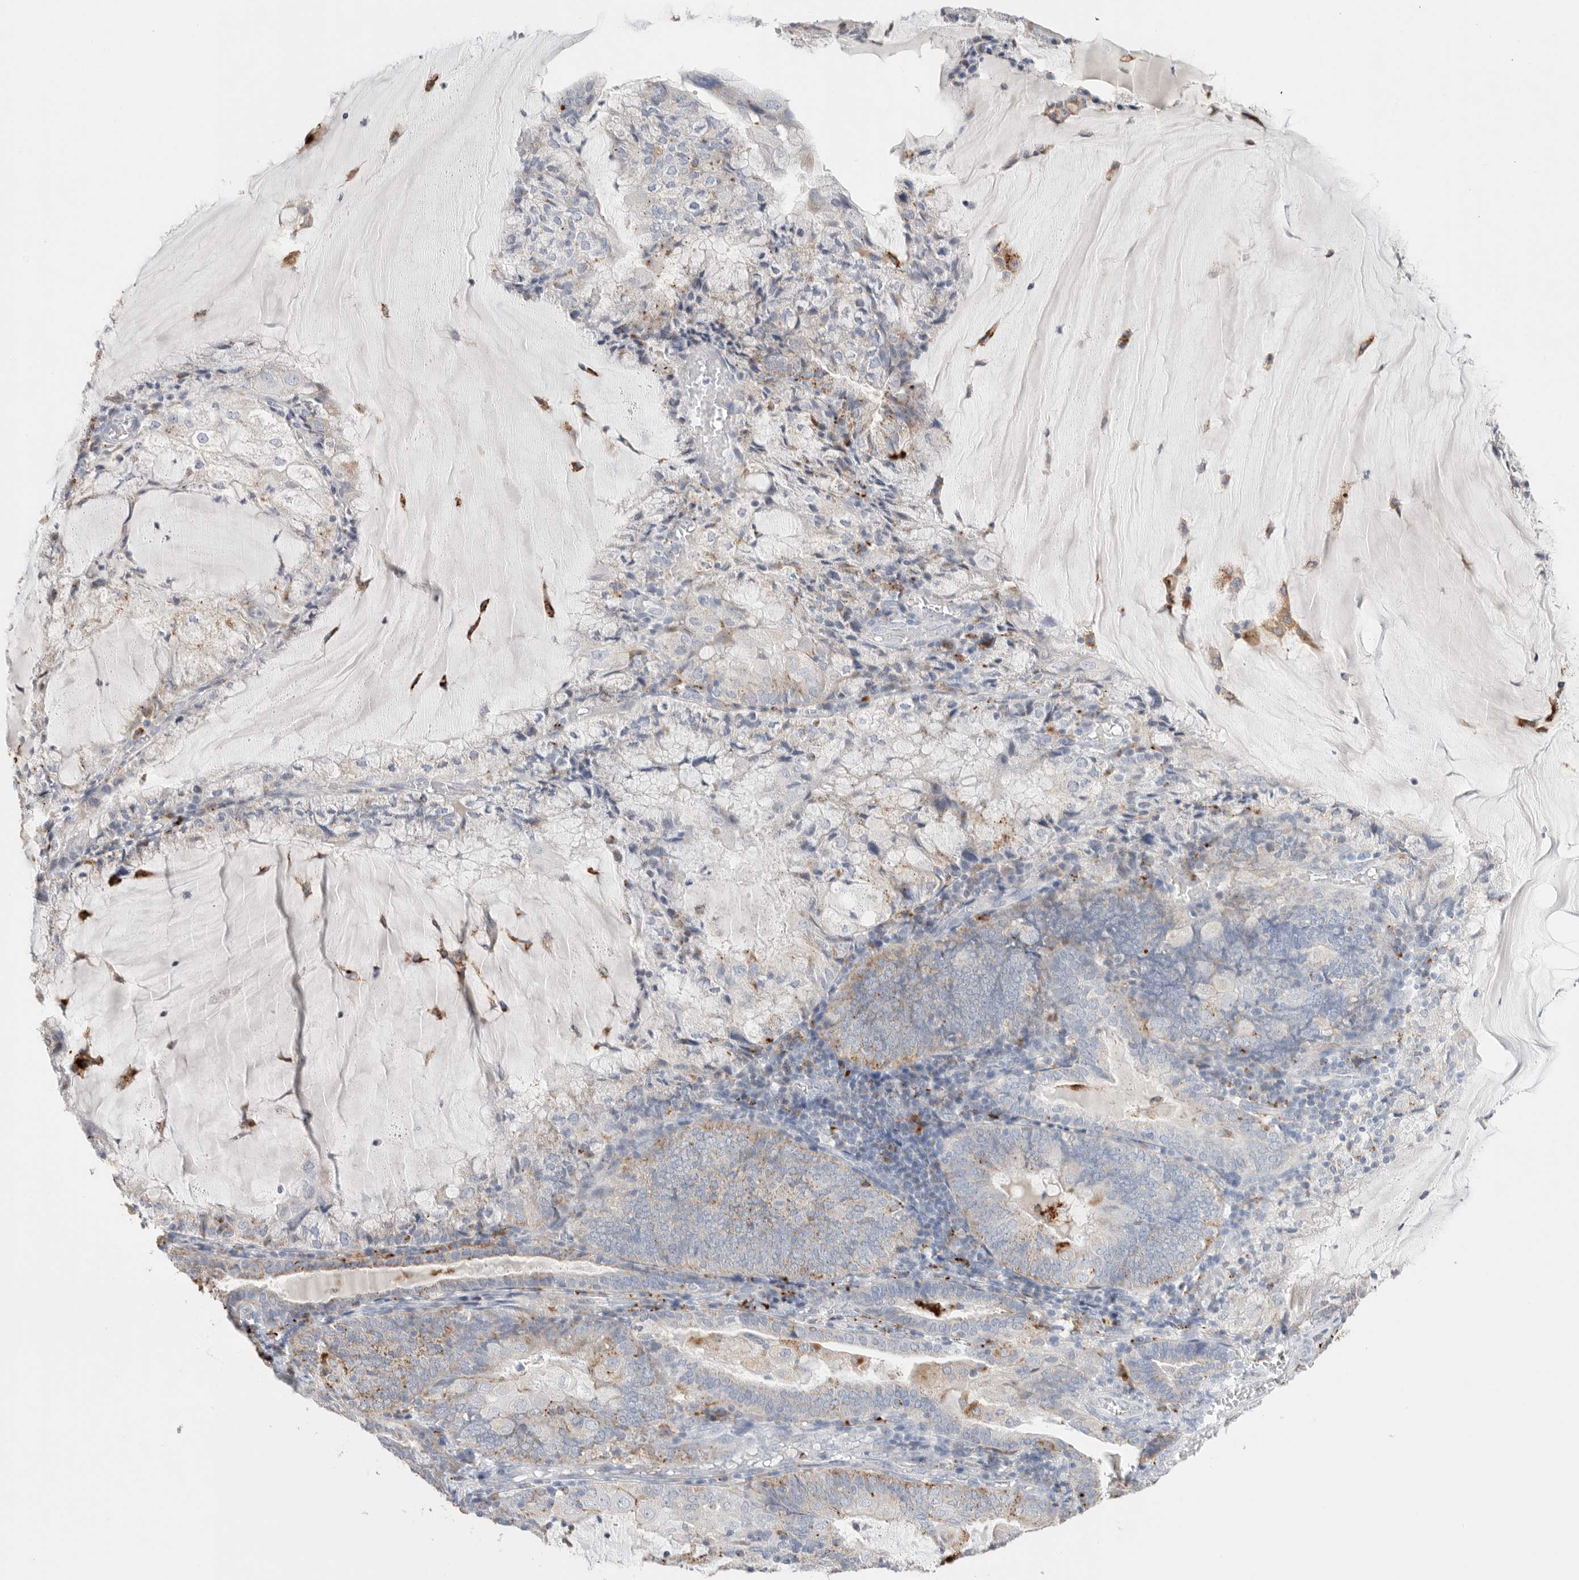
{"staining": {"intensity": "weak", "quantity": "25%-75%", "location": "cytoplasmic/membranous"}, "tissue": "endometrial cancer", "cell_type": "Tumor cells", "image_type": "cancer", "snomed": [{"axis": "morphology", "description": "Adenocarcinoma, NOS"}, {"axis": "topography", "description": "Endometrium"}], "caption": "Weak cytoplasmic/membranous protein expression is present in about 25%-75% of tumor cells in endometrial cancer.", "gene": "GGH", "patient": {"sex": "female", "age": 81}}